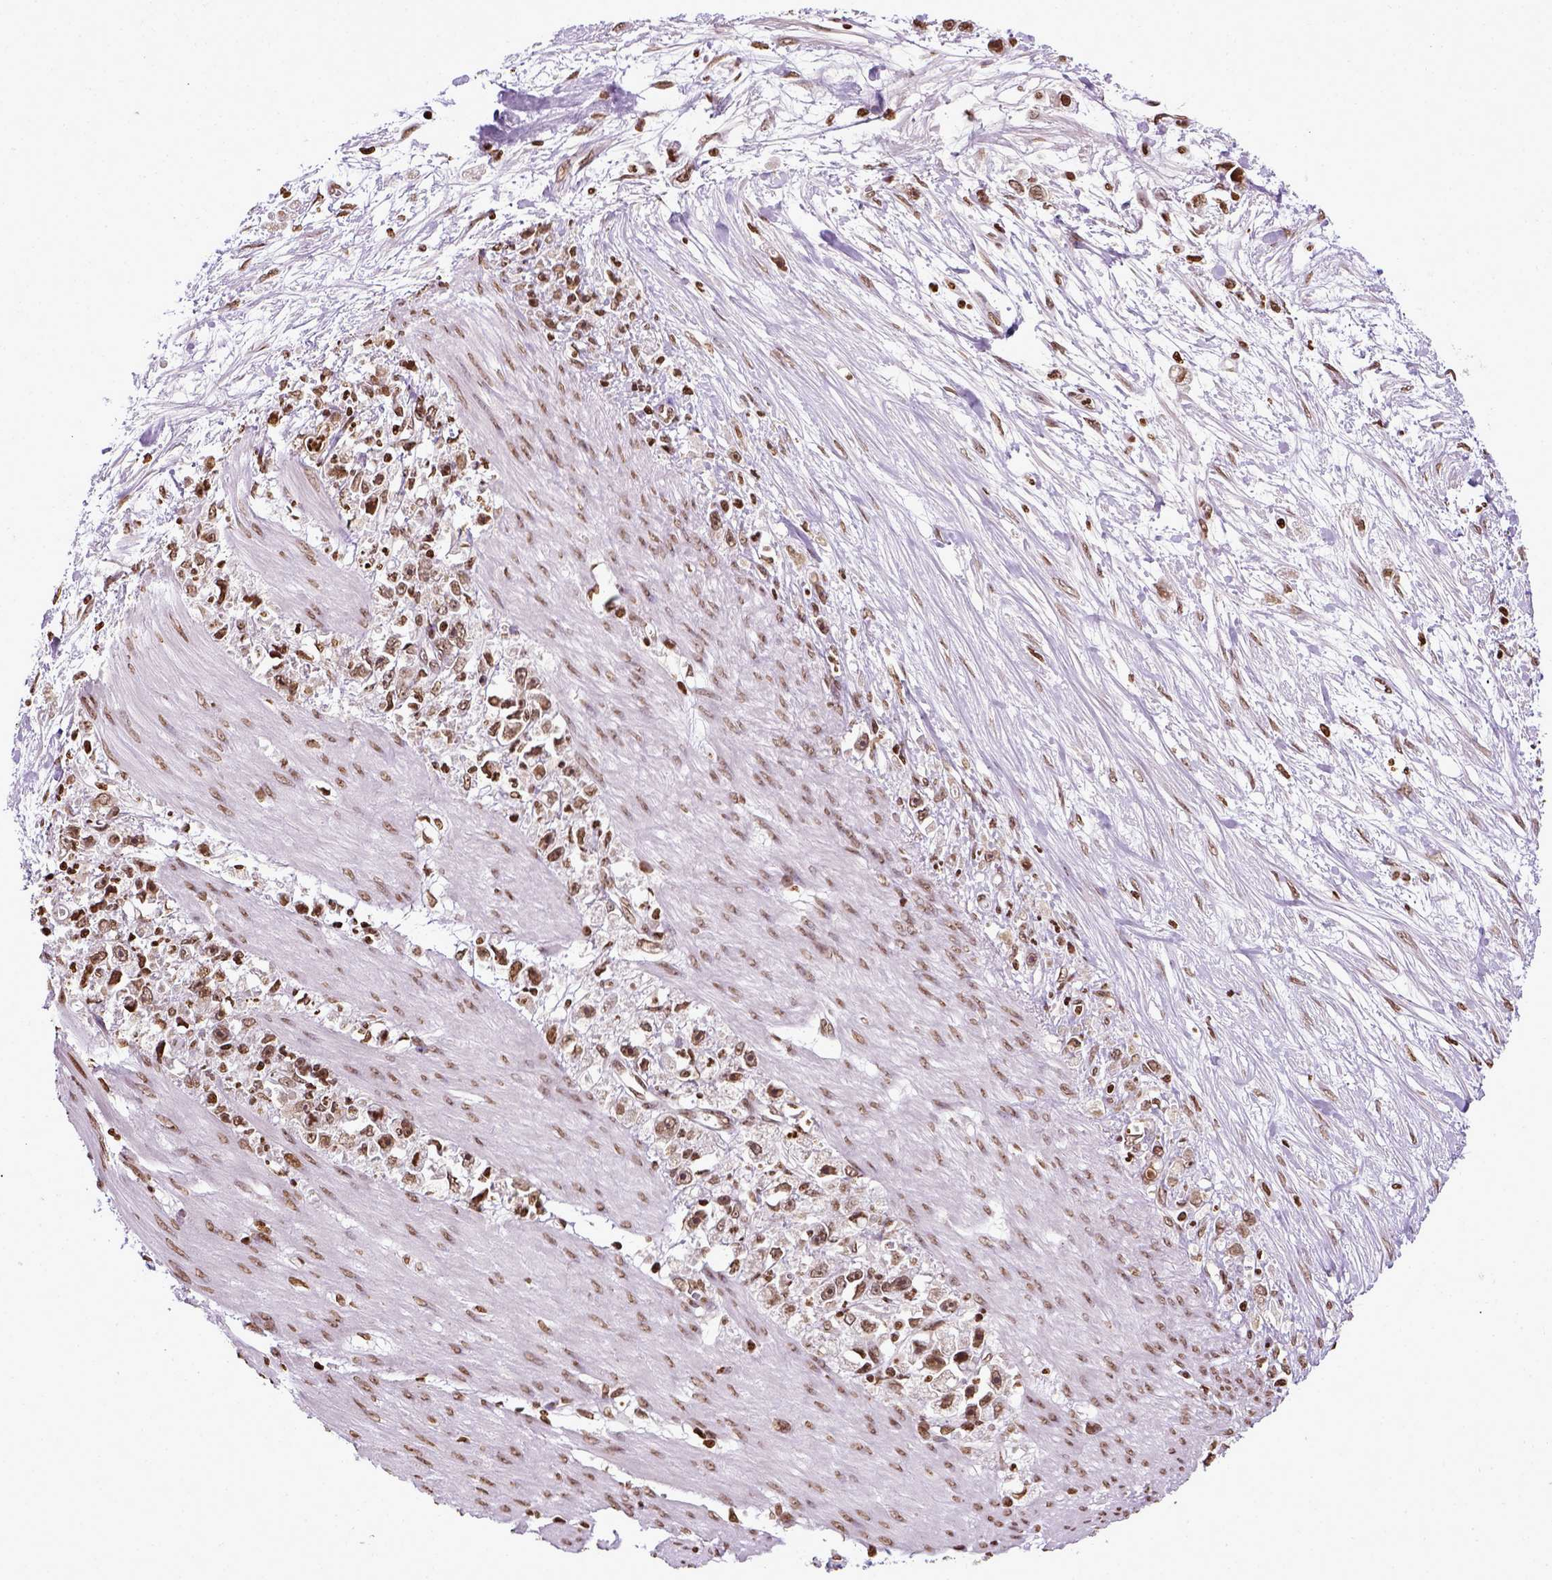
{"staining": {"intensity": "moderate", "quantity": ">75%", "location": "nuclear"}, "tissue": "stomach cancer", "cell_type": "Tumor cells", "image_type": "cancer", "snomed": [{"axis": "morphology", "description": "Adenocarcinoma, NOS"}, {"axis": "topography", "description": "Stomach"}], "caption": "Tumor cells display medium levels of moderate nuclear expression in about >75% of cells in human stomach adenocarcinoma.", "gene": "ZNF75D", "patient": {"sex": "female", "age": 59}}